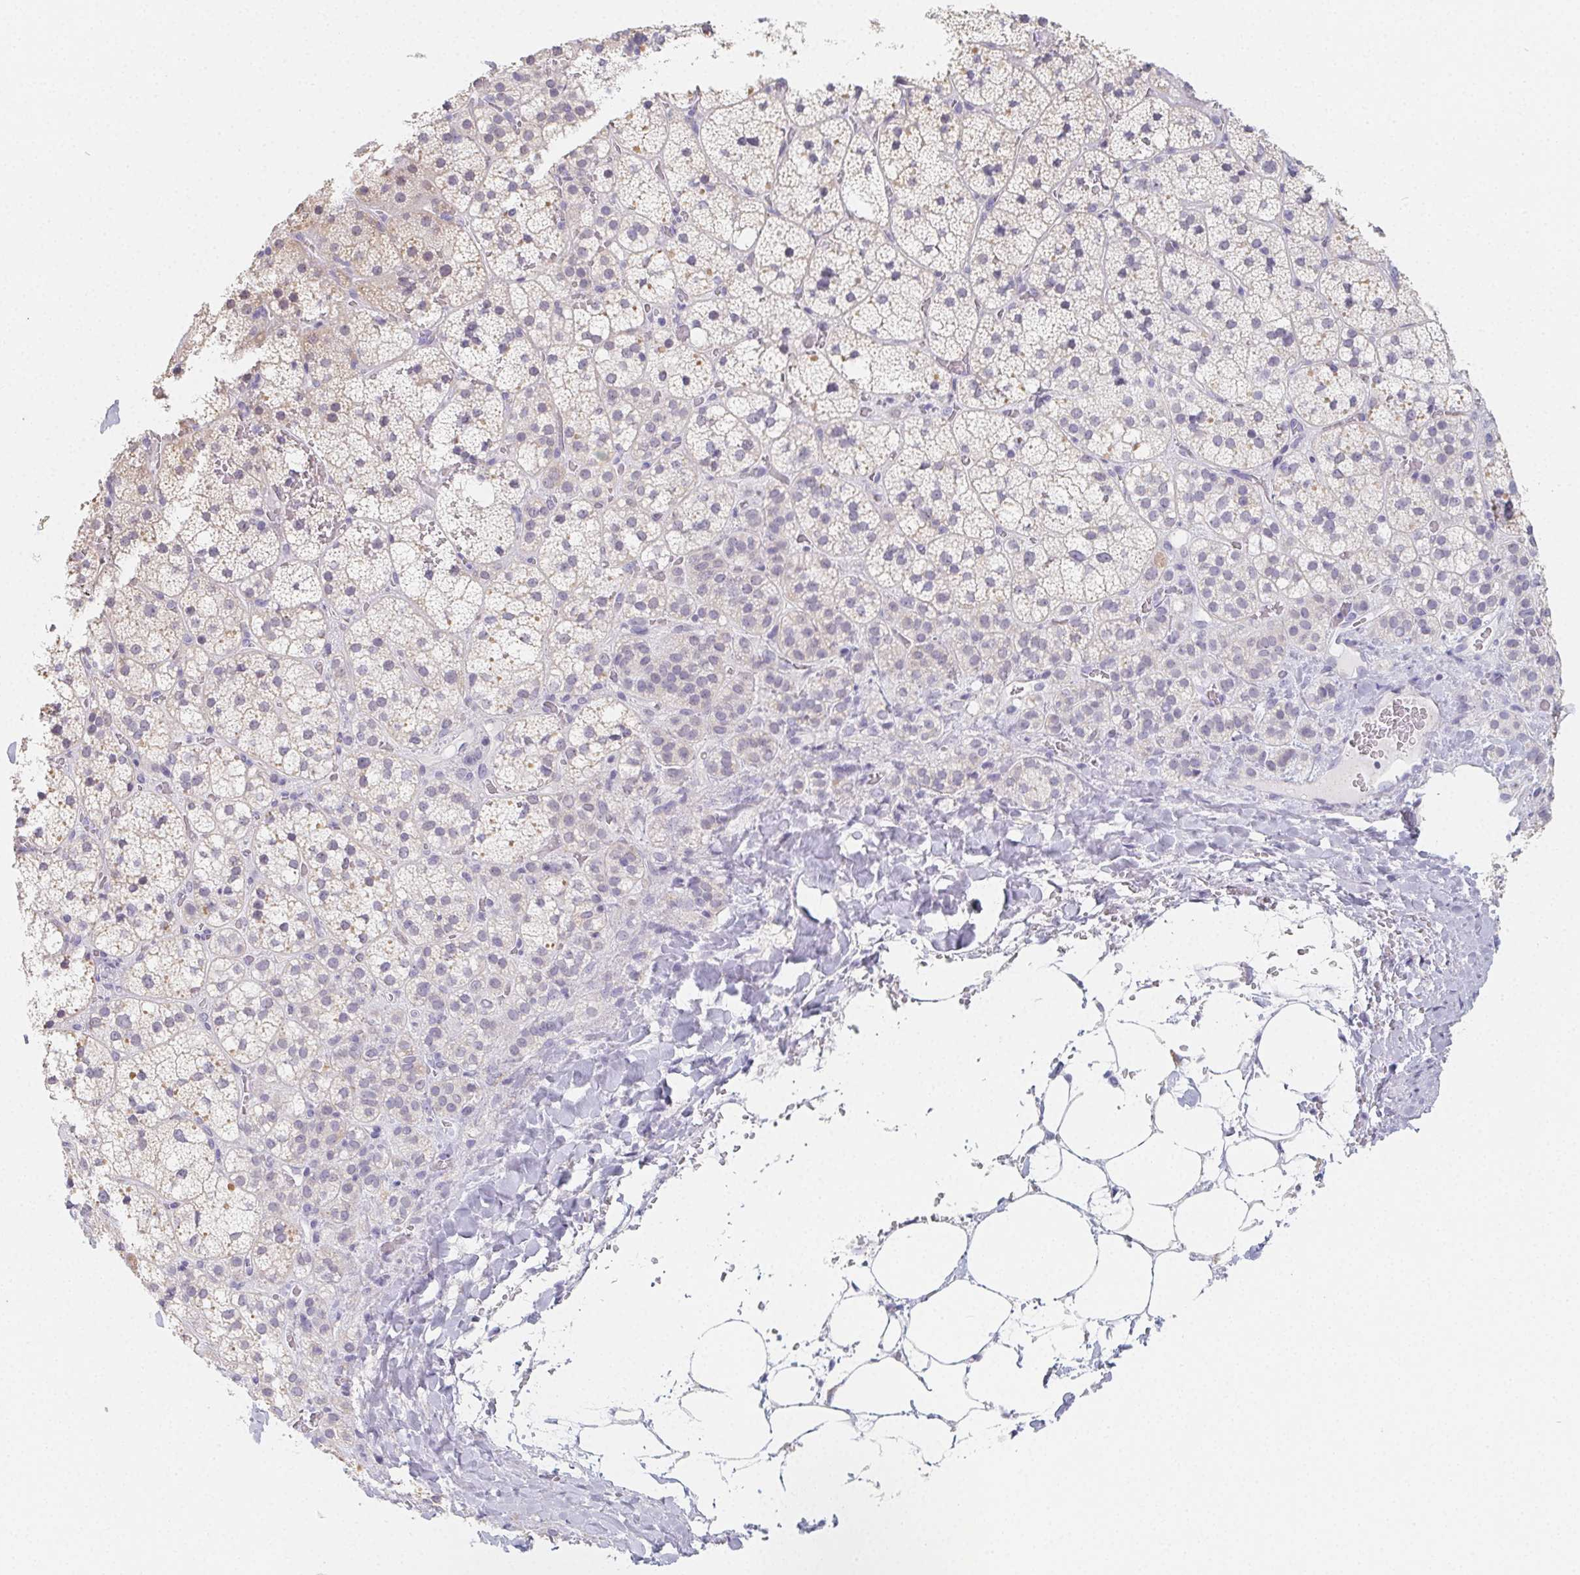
{"staining": {"intensity": "moderate", "quantity": "<25%", "location": "cytoplasmic/membranous"}, "tissue": "adrenal gland", "cell_type": "Glandular cells", "image_type": "normal", "snomed": [{"axis": "morphology", "description": "Normal tissue, NOS"}, {"axis": "topography", "description": "Adrenal gland"}], "caption": "The immunohistochemical stain shows moderate cytoplasmic/membranous staining in glandular cells of unremarkable adrenal gland.", "gene": "GLIPR1L1", "patient": {"sex": "male", "age": 53}}